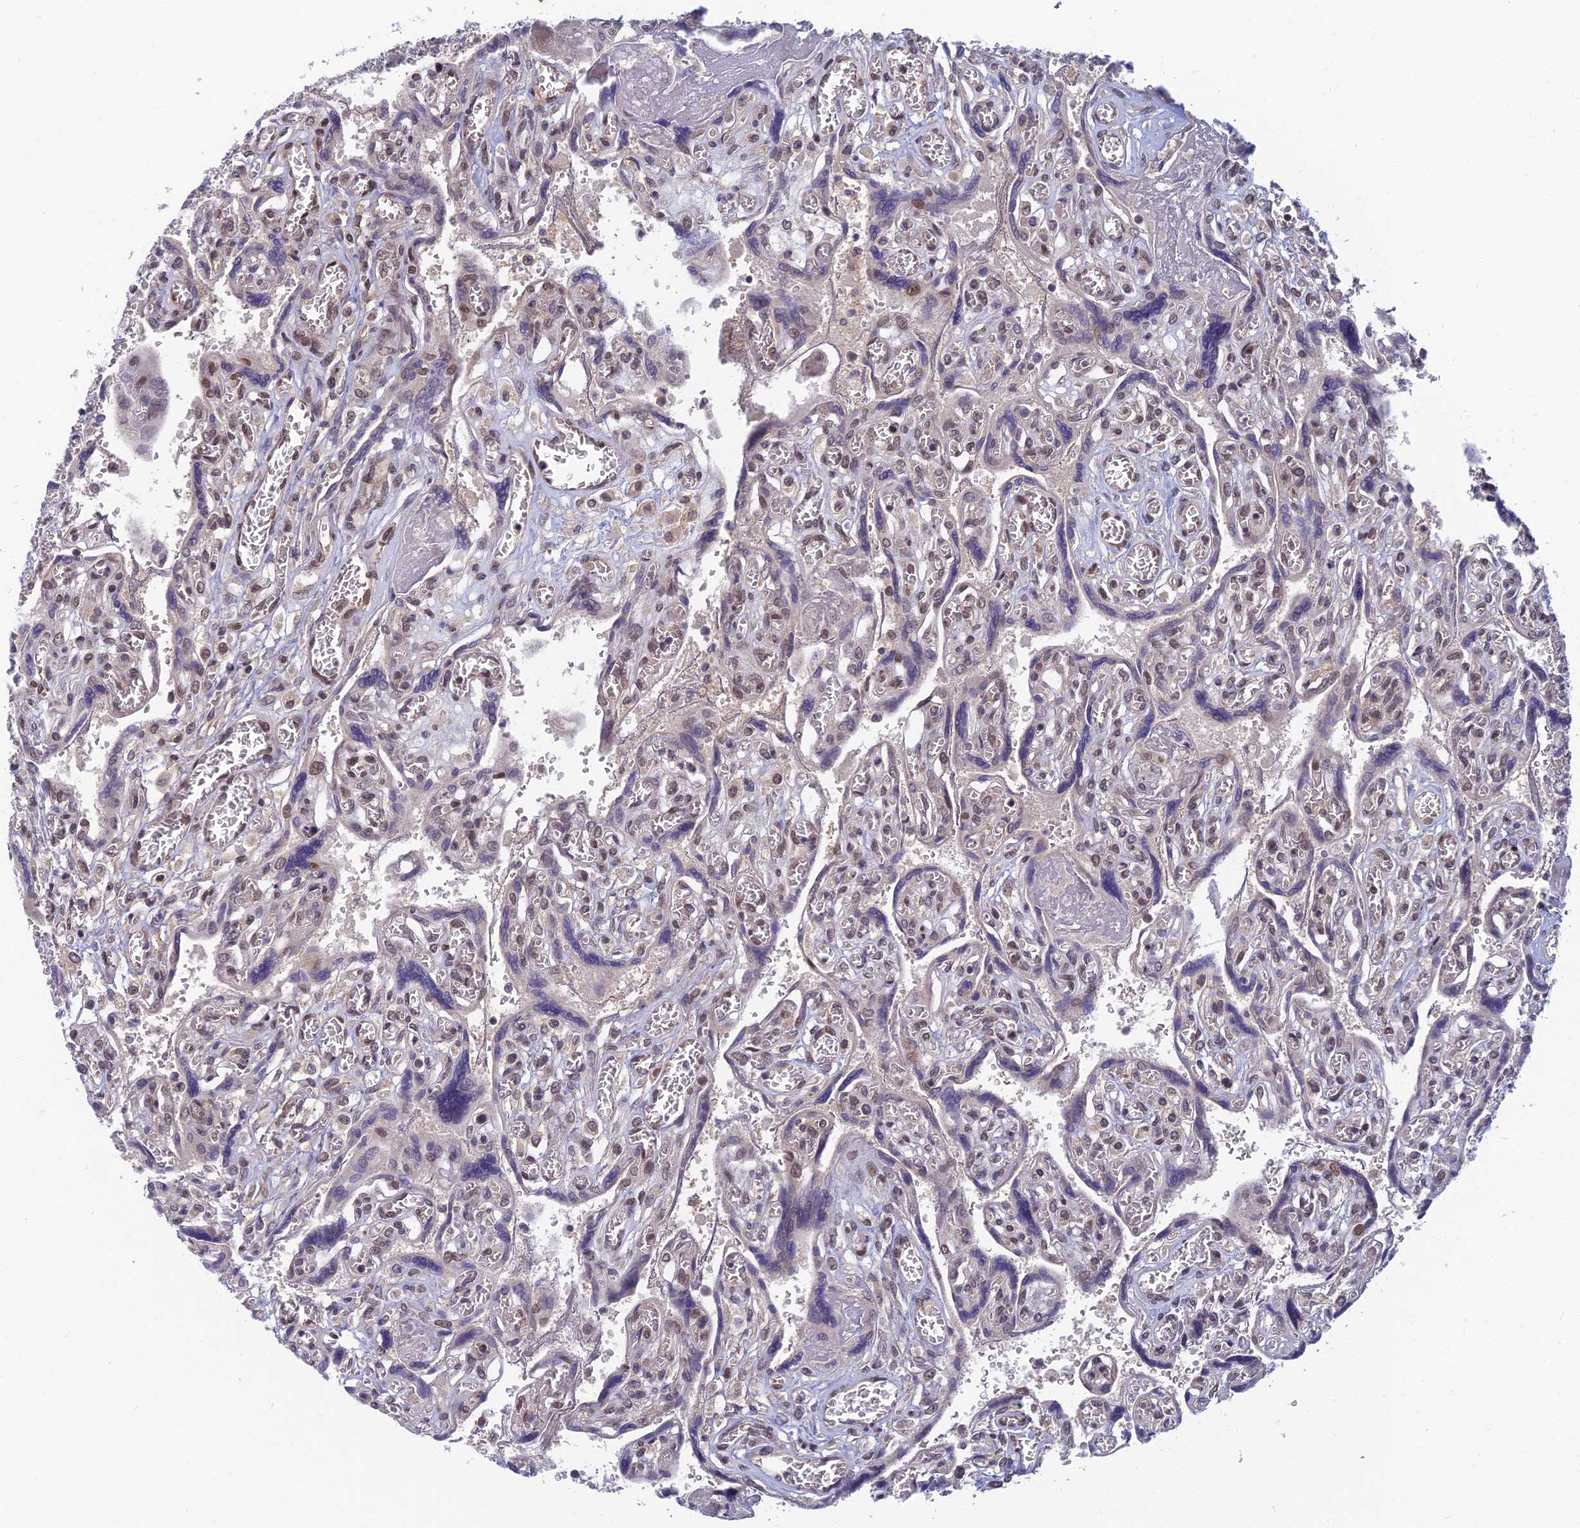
{"staining": {"intensity": "strong", "quantity": "25%-75%", "location": "nuclear"}, "tissue": "placenta", "cell_type": "Trophoblastic cells", "image_type": "normal", "snomed": [{"axis": "morphology", "description": "Normal tissue, NOS"}, {"axis": "topography", "description": "Placenta"}], "caption": "Immunohistochemistry micrograph of normal placenta: human placenta stained using immunohistochemistry exhibits high levels of strong protein expression localized specifically in the nuclear of trophoblastic cells, appearing as a nuclear brown color.", "gene": "TCEA2", "patient": {"sex": "female", "age": 39}}